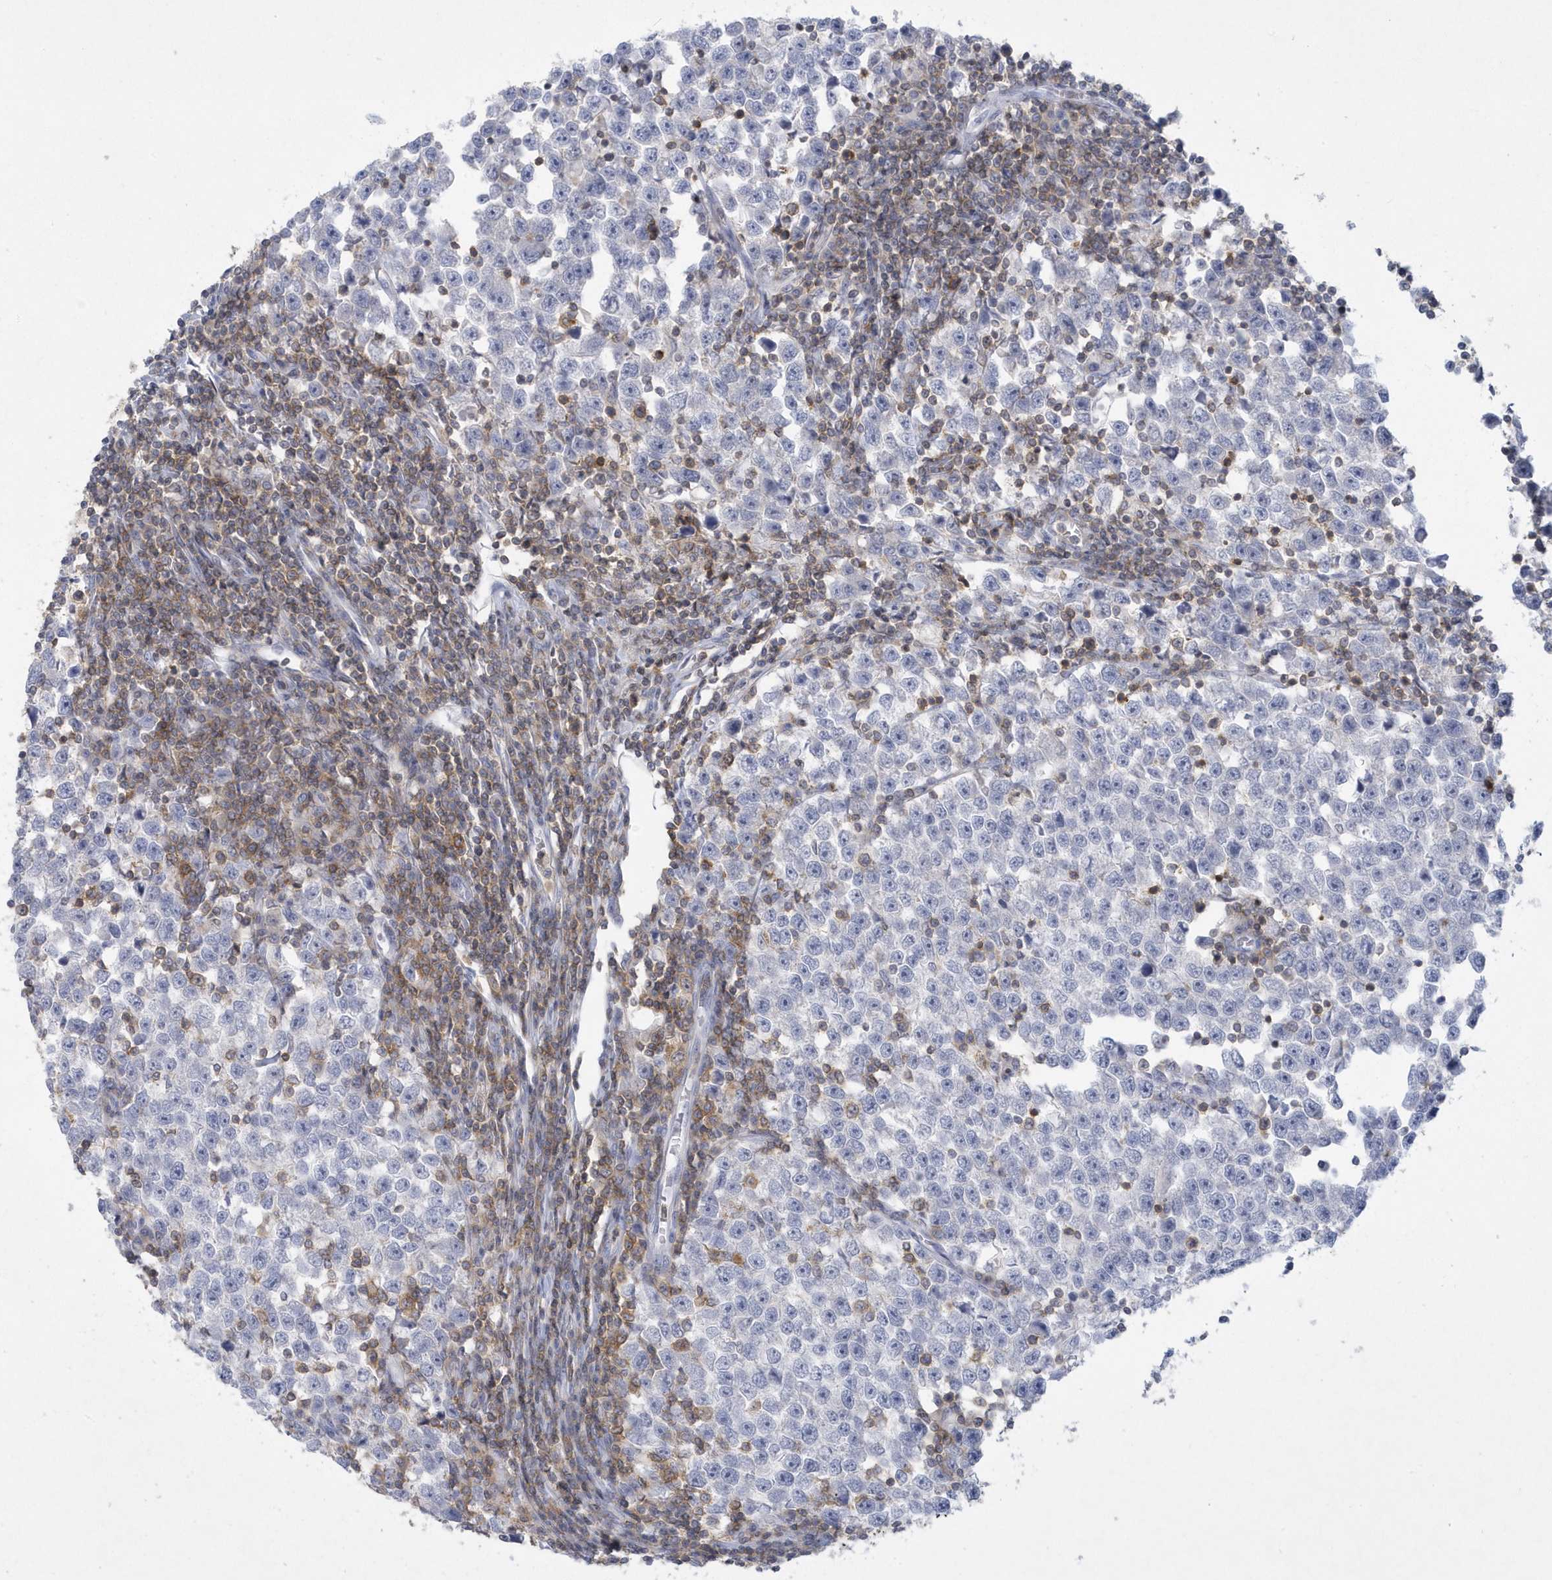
{"staining": {"intensity": "negative", "quantity": "none", "location": "none"}, "tissue": "testis cancer", "cell_type": "Tumor cells", "image_type": "cancer", "snomed": [{"axis": "morphology", "description": "Normal tissue, NOS"}, {"axis": "morphology", "description": "Seminoma, NOS"}, {"axis": "topography", "description": "Testis"}], "caption": "Immunohistochemistry photomicrograph of neoplastic tissue: testis cancer stained with DAB exhibits no significant protein staining in tumor cells. (Brightfield microscopy of DAB (3,3'-diaminobenzidine) immunohistochemistry (IHC) at high magnification).", "gene": "PSD4", "patient": {"sex": "male", "age": 43}}